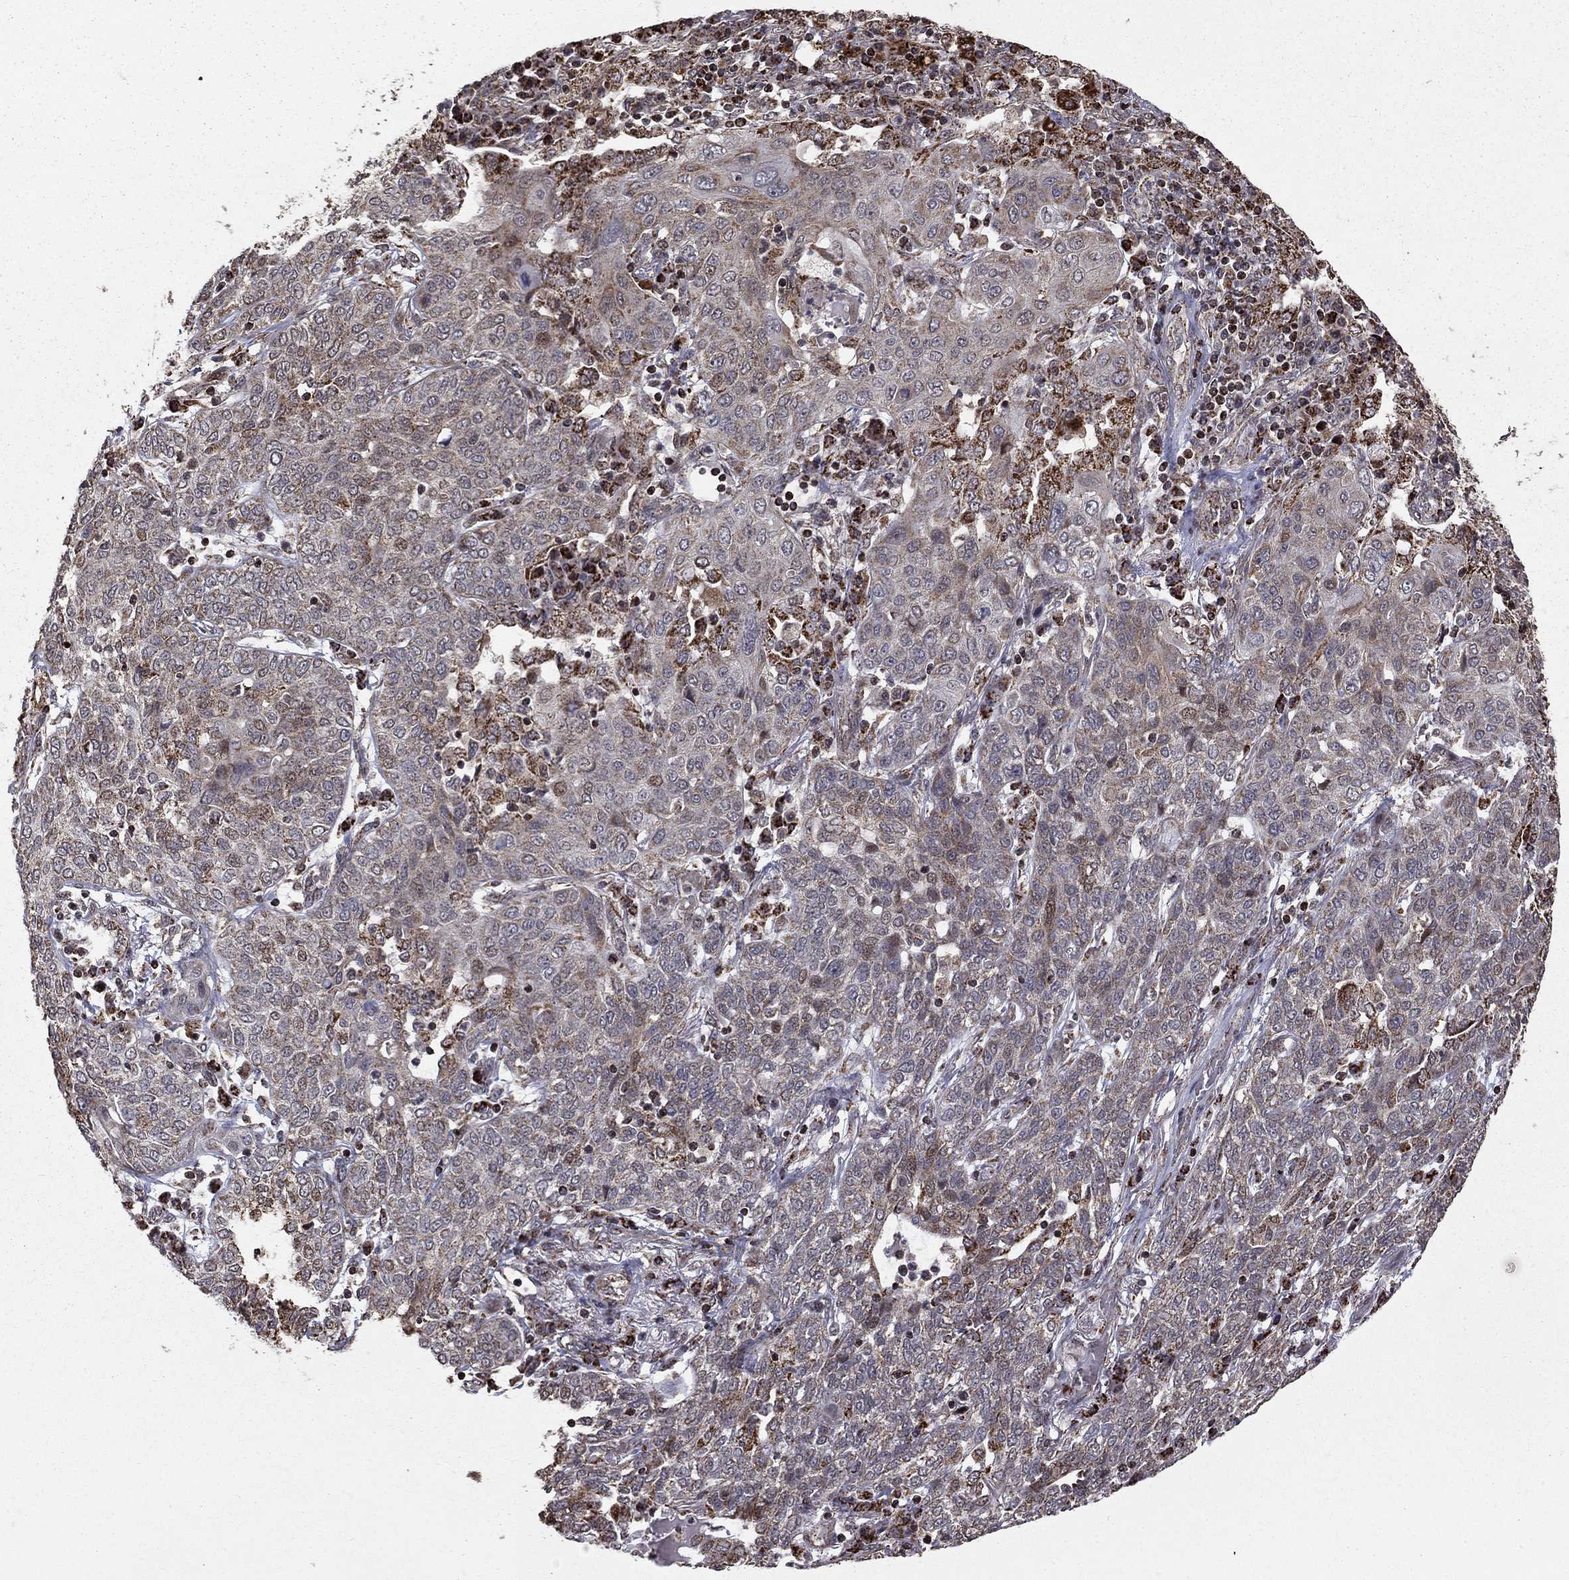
{"staining": {"intensity": "weak", "quantity": "<25%", "location": "cytoplasmic/membranous"}, "tissue": "lung cancer", "cell_type": "Tumor cells", "image_type": "cancer", "snomed": [{"axis": "morphology", "description": "Squamous cell carcinoma, NOS"}, {"axis": "topography", "description": "Lung"}], "caption": "Immunohistochemistry (IHC) micrograph of neoplastic tissue: human lung squamous cell carcinoma stained with DAB reveals no significant protein expression in tumor cells. (Immunohistochemistry (IHC), brightfield microscopy, high magnification).", "gene": "ACOT13", "patient": {"sex": "female", "age": 70}}